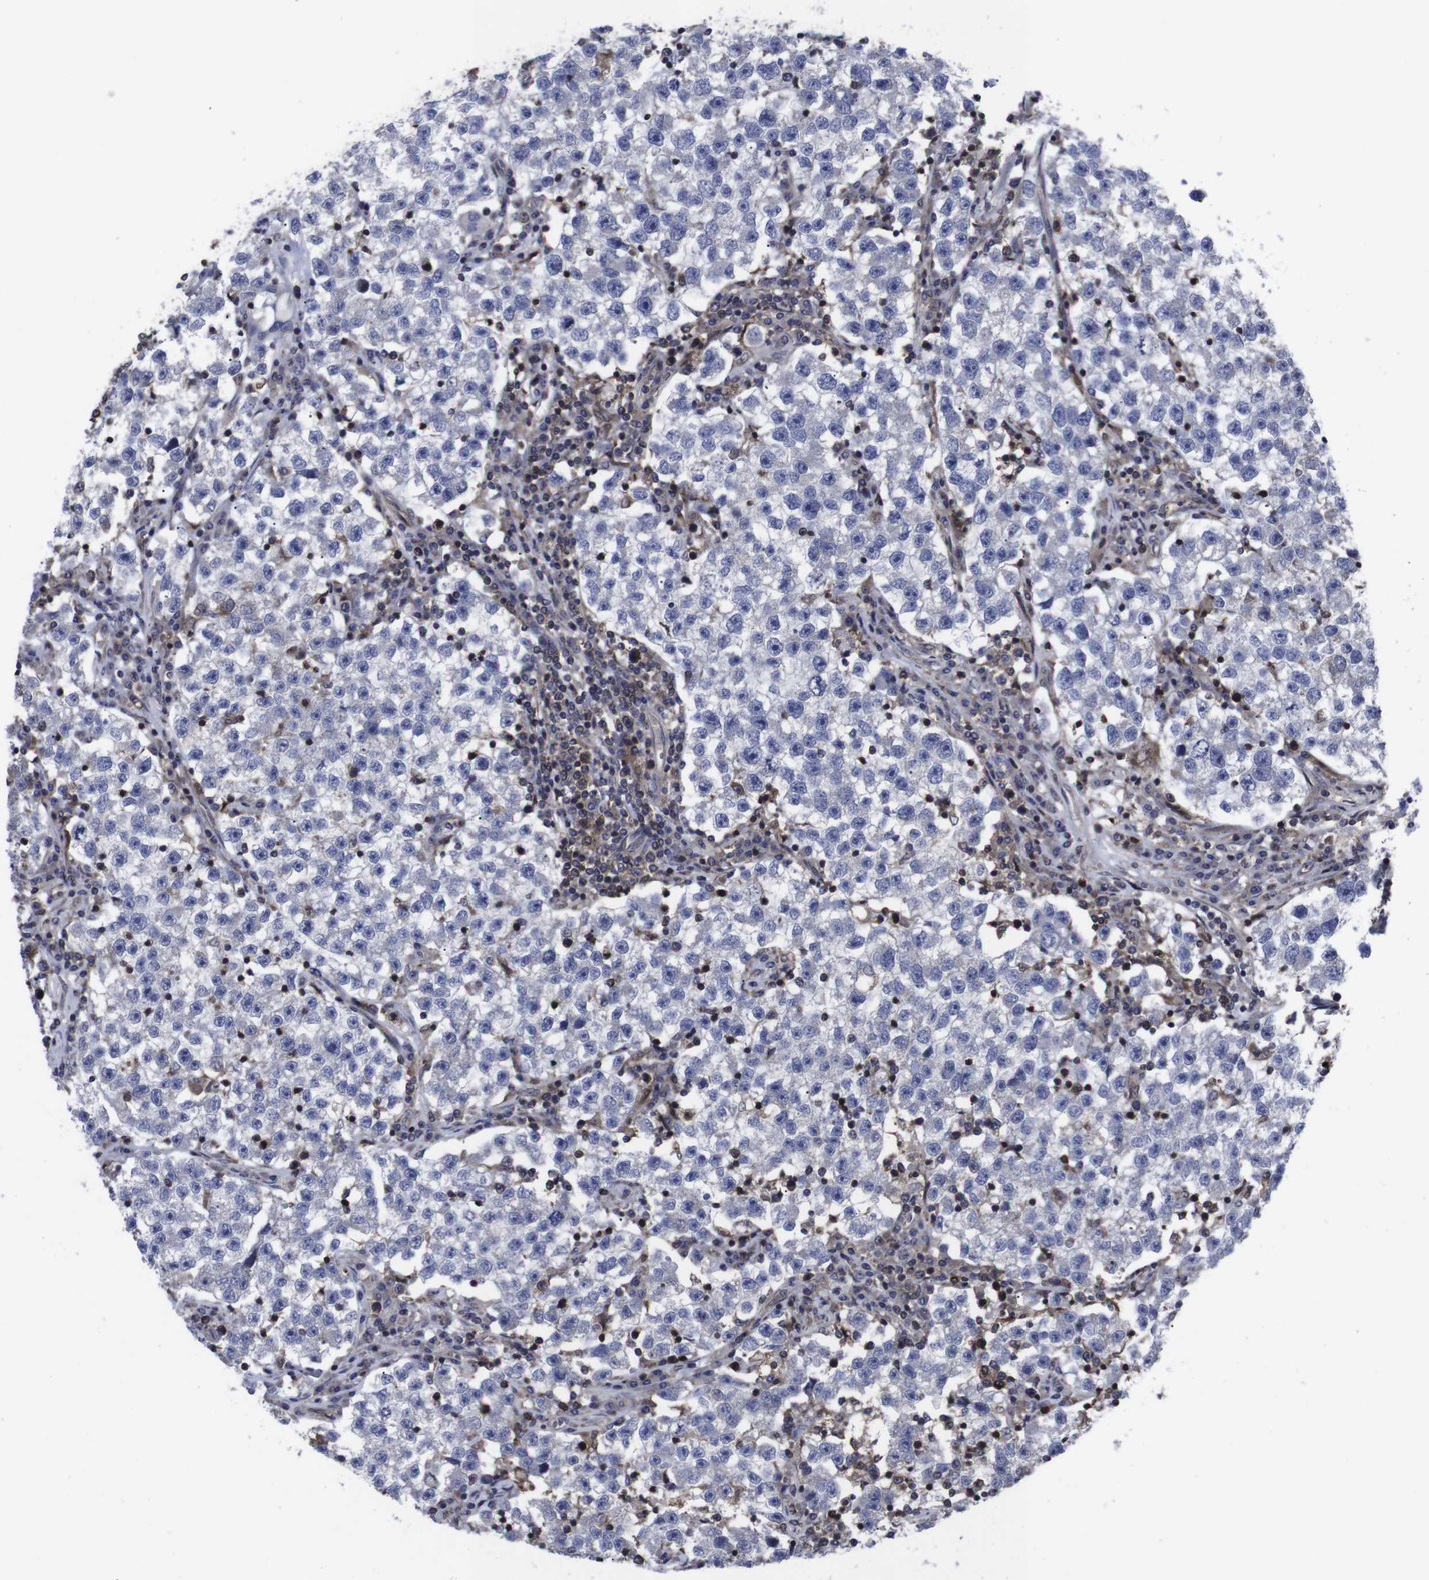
{"staining": {"intensity": "negative", "quantity": "none", "location": "none"}, "tissue": "testis cancer", "cell_type": "Tumor cells", "image_type": "cancer", "snomed": [{"axis": "morphology", "description": "Seminoma, NOS"}, {"axis": "topography", "description": "Testis"}], "caption": "Protein analysis of seminoma (testis) reveals no significant staining in tumor cells.", "gene": "HPRT1", "patient": {"sex": "male", "age": 22}}